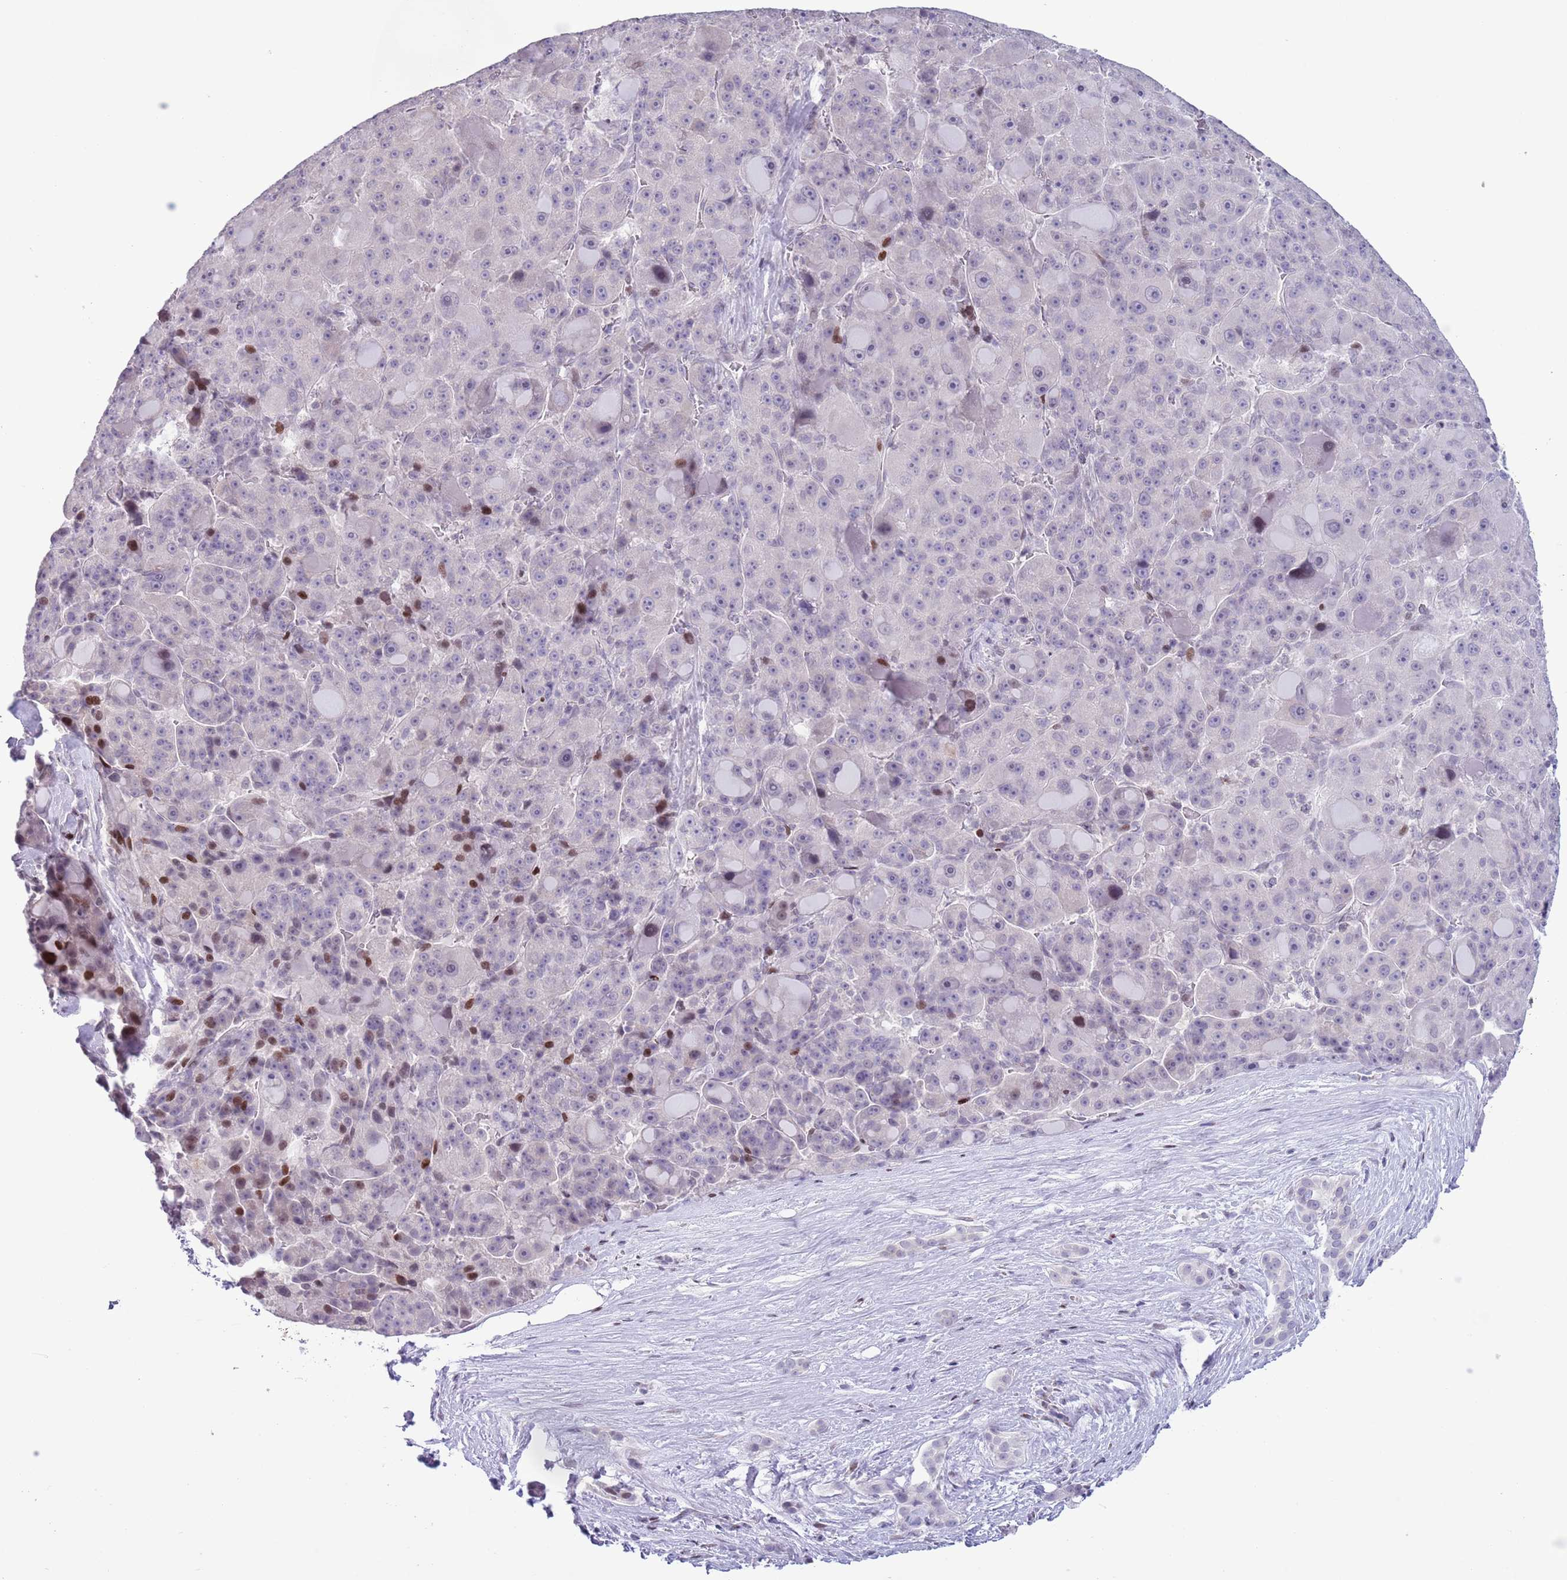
{"staining": {"intensity": "strong", "quantity": "<25%", "location": "nuclear"}, "tissue": "liver cancer", "cell_type": "Tumor cells", "image_type": "cancer", "snomed": [{"axis": "morphology", "description": "Carcinoma, Hepatocellular, NOS"}, {"axis": "topography", "description": "Liver"}], "caption": "DAB immunohistochemical staining of liver hepatocellular carcinoma reveals strong nuclear protein staining in approximately <25% of tumor cells. The protein is stained brown, and the nuclei are stained in blue (DAB IHC with brightfield microscopy, high magnification).", "gene": "MFSD10", "patient": {"sex": "male", "age": 76}}